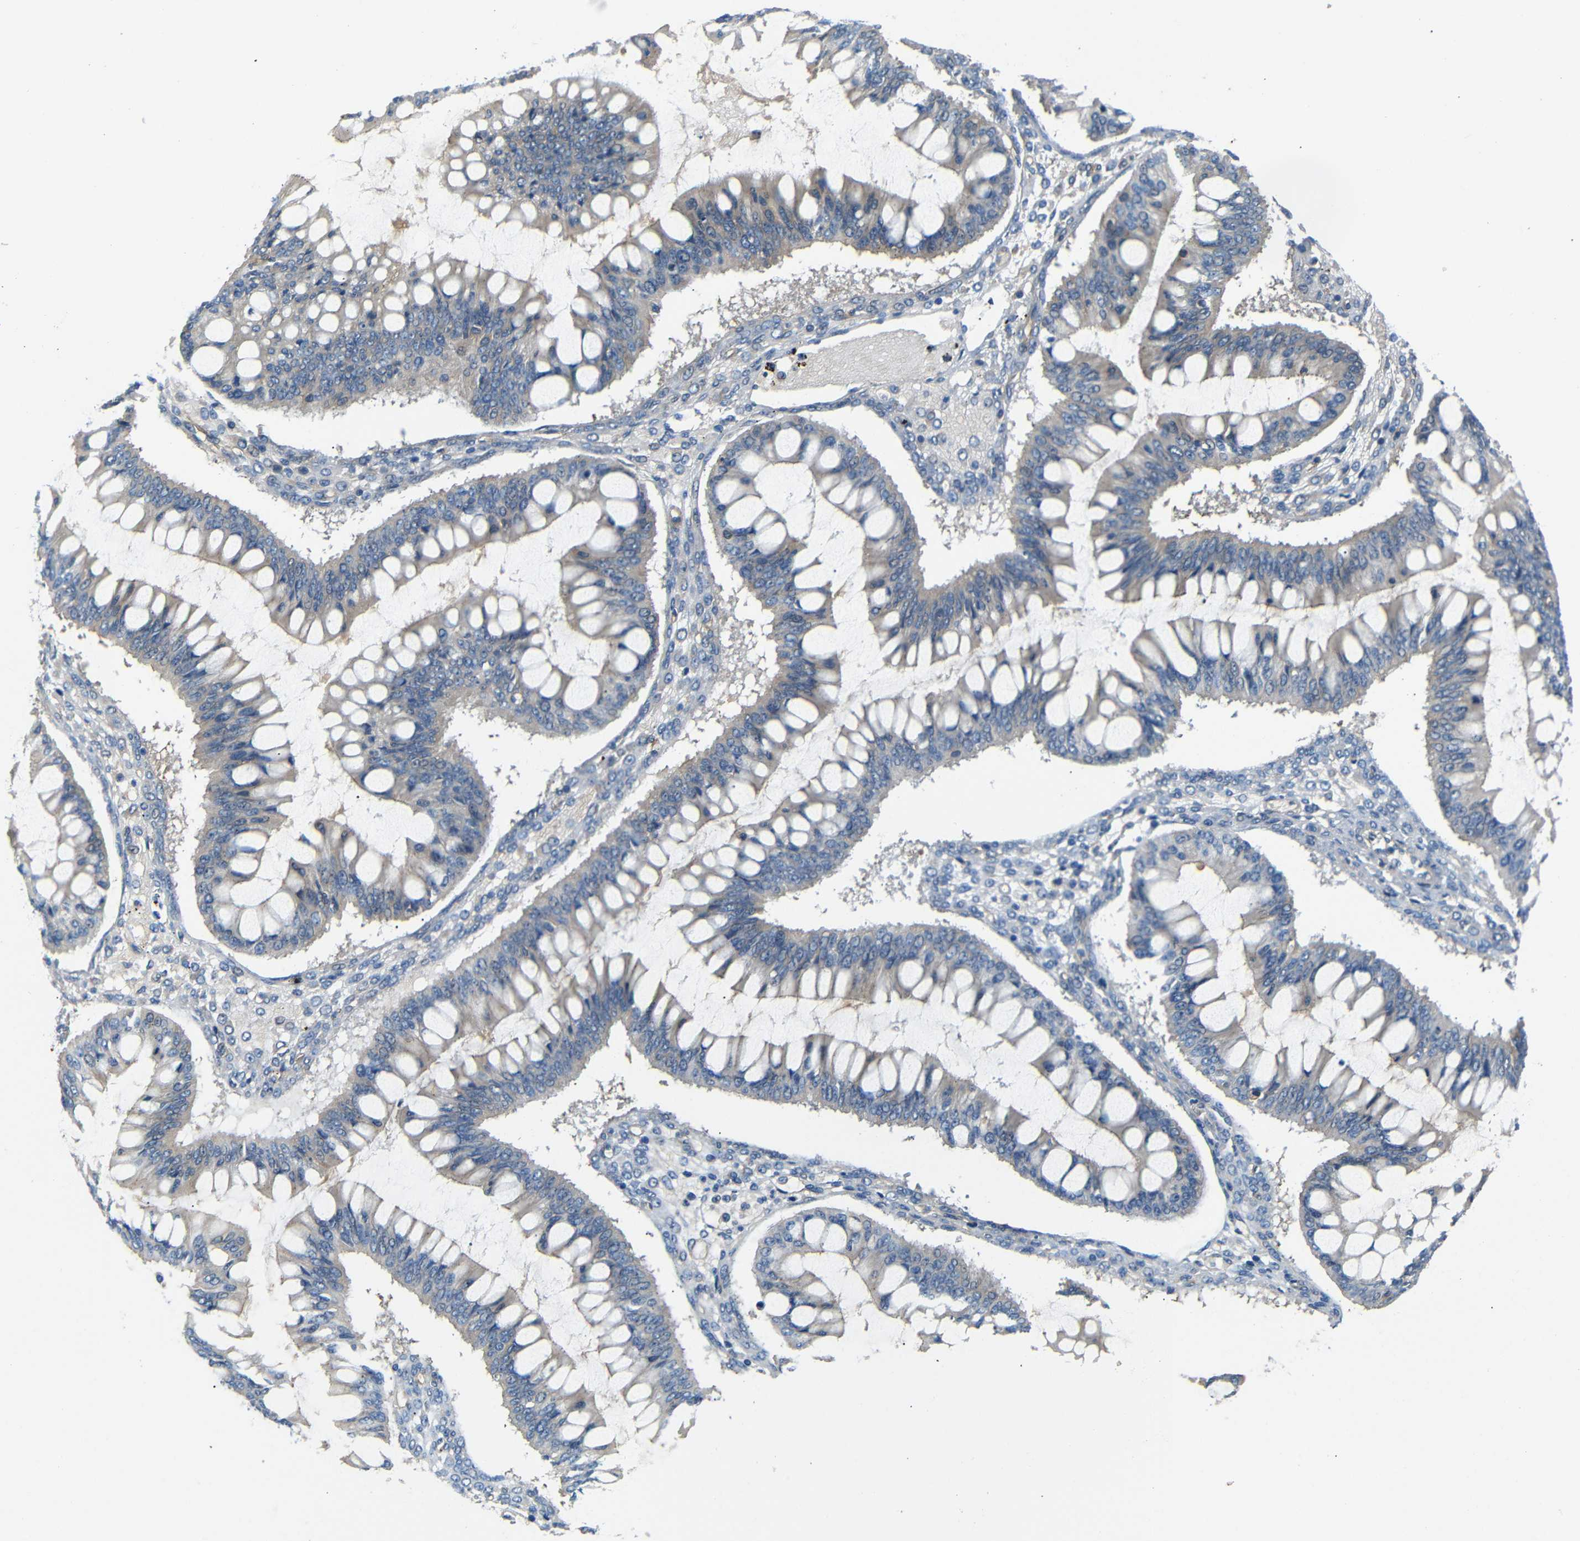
{"staining": {"intensity": "weak", "quantity": ">75%", "location": "cytoplasmic/membranous"}, "tissue": "ovarian cancer", "cell_type": "Tumor cells", "image_type": "cancer", "snomed": [{"axis": "morphology", "description": "Cystadenocarcinoma, mucinous, NOS"}, {"axis": "topography", "description": "Ovary"}], "caption": "Ovarian mucinous cystadenocarcinoma tissue reveals weak cytoplasmic/membranous expression in about >75% of tumor cells (IHC, brightfield microscopy, high magnification).", "gene": "MYO1B", "patient": {"sex": "female", "age": 73}}